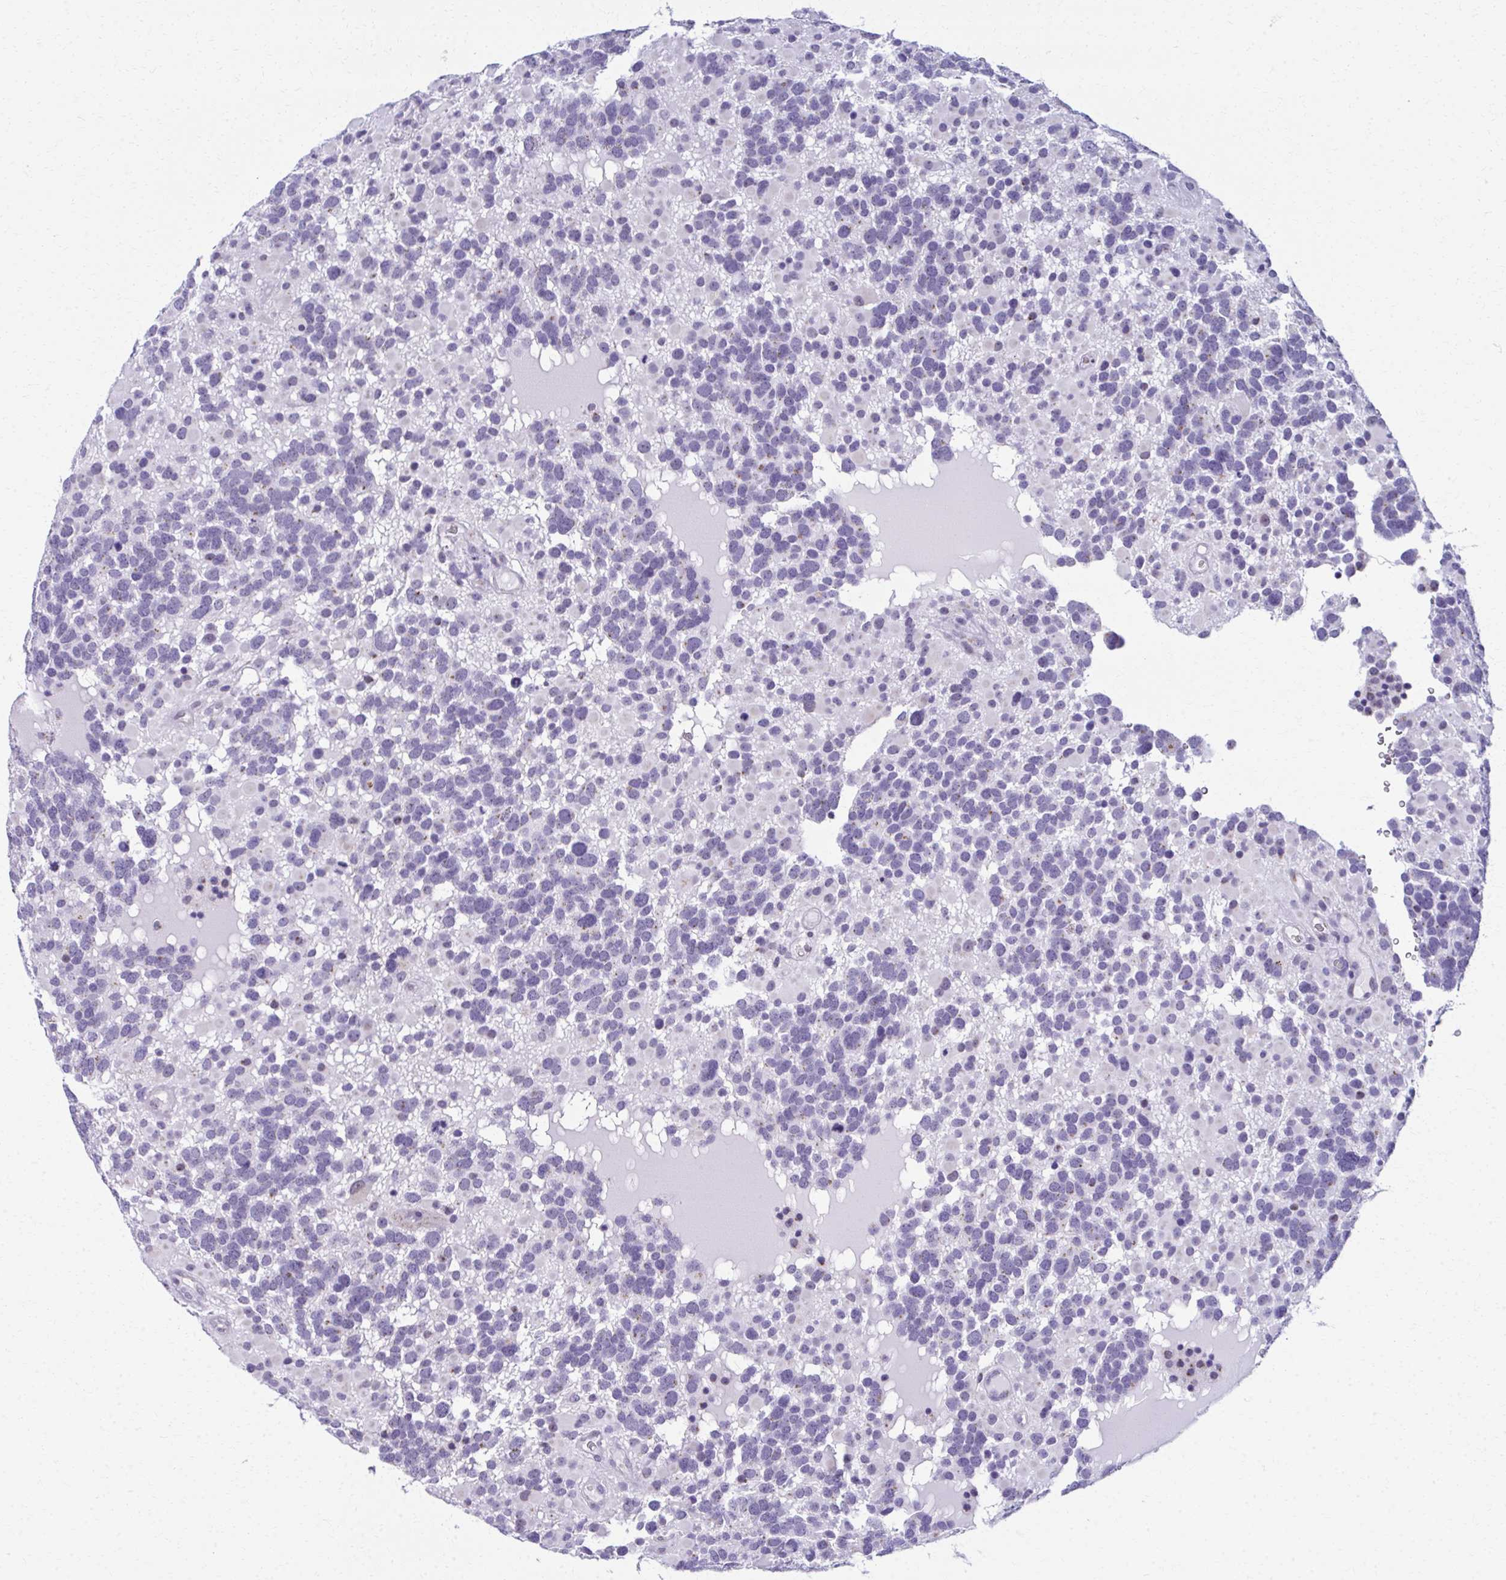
{"staining": {"intensity": "negative", "quantity": "none", "location": "none"}, "tissue": "glioma", "cell_type": "Tumor cells", "image_type": "cancer", "snomed": [{"axis": "morphology", "description": "Glioma, malignant, High grade"}, {"axis": "topography", "description": "Brain"}], "caption": "Malignant high-grade glioma stained for a protein using immunohistochemistry displays no staining tumor cells.", "gene": "SCLY", "patient": {"sex": "female", "age": 40}}